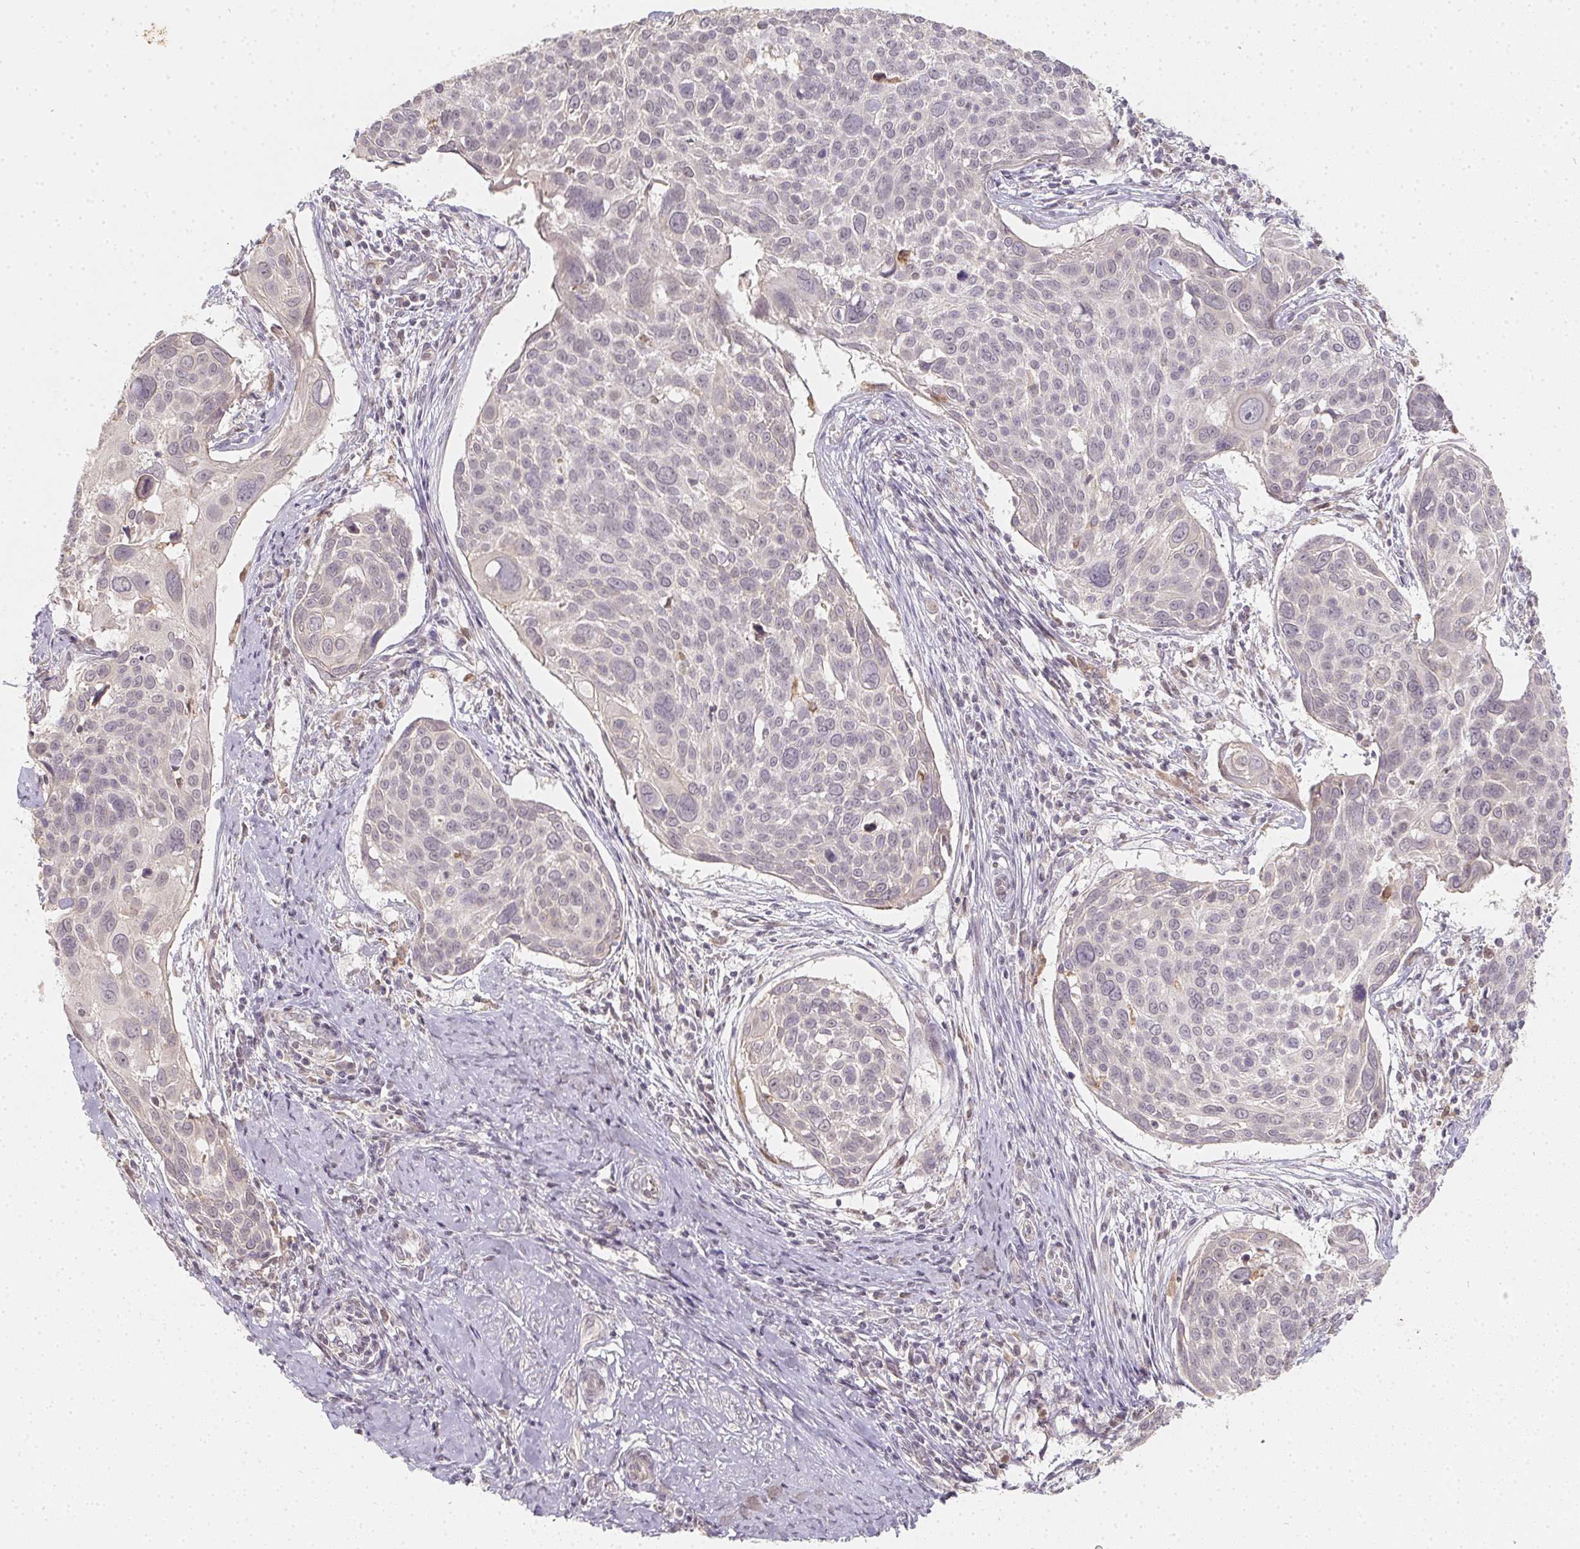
{"staining": {"intensity": "negative", "quantity": "none", "location": "none"}, "tissue": "cervical cancer", "cell_type": "Tumor cells", "image_type": "cancer", "snomed": [{"axis": "morphology", "description": "Squamous cell carcinoma, NOS"}, {"axis": "topography", "description": "Cervix"}], "caption": "Protein analysis of cervical cancer displays no significant expression in tumor cells.", "gene": "SOAT1", "patient": {"sex": "female", "age": 39}}